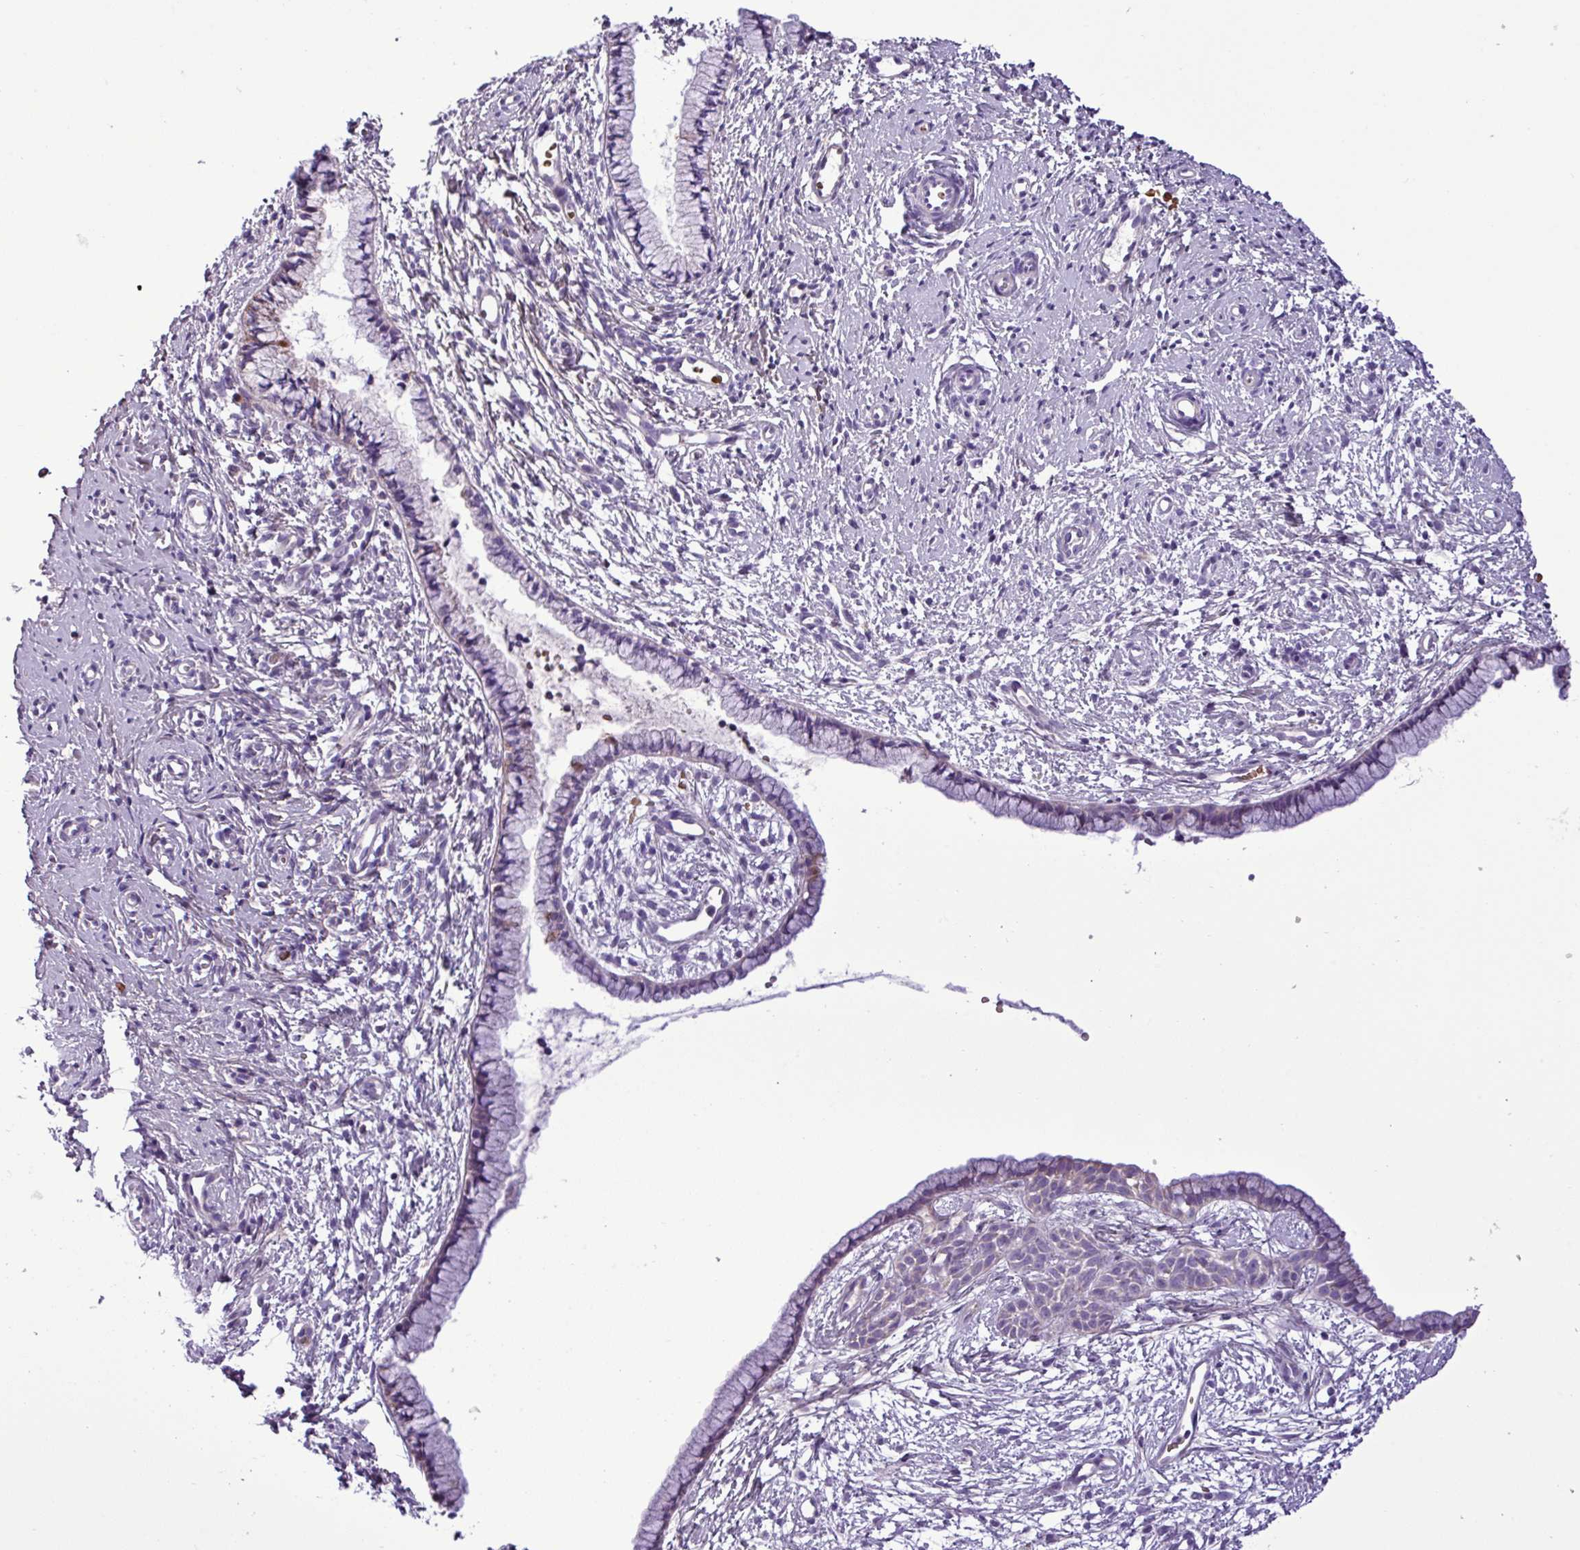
{"staining": {"intensity": "weak", "quantity": "<25%", "location": "cytoplasmic/membranous"}, "tissue": "cervix", "cell_type": "Glandular cells", "image_type": "normal", "snomed": [{"axis": "morphology", "description": "Normal tissue, NOS"}, {"axis": "topography", "description": "Cervix"}], "caption": "Image shows no protein staining in glandular cells of normal cervix. The staining is performed using DAB (3,3'-diaminobenzidine) brown chromogen with nuclei counter-stained in using hematoxylin.", "gene": "FAM183A", "patient": {"sex": "female", "age": 57}}